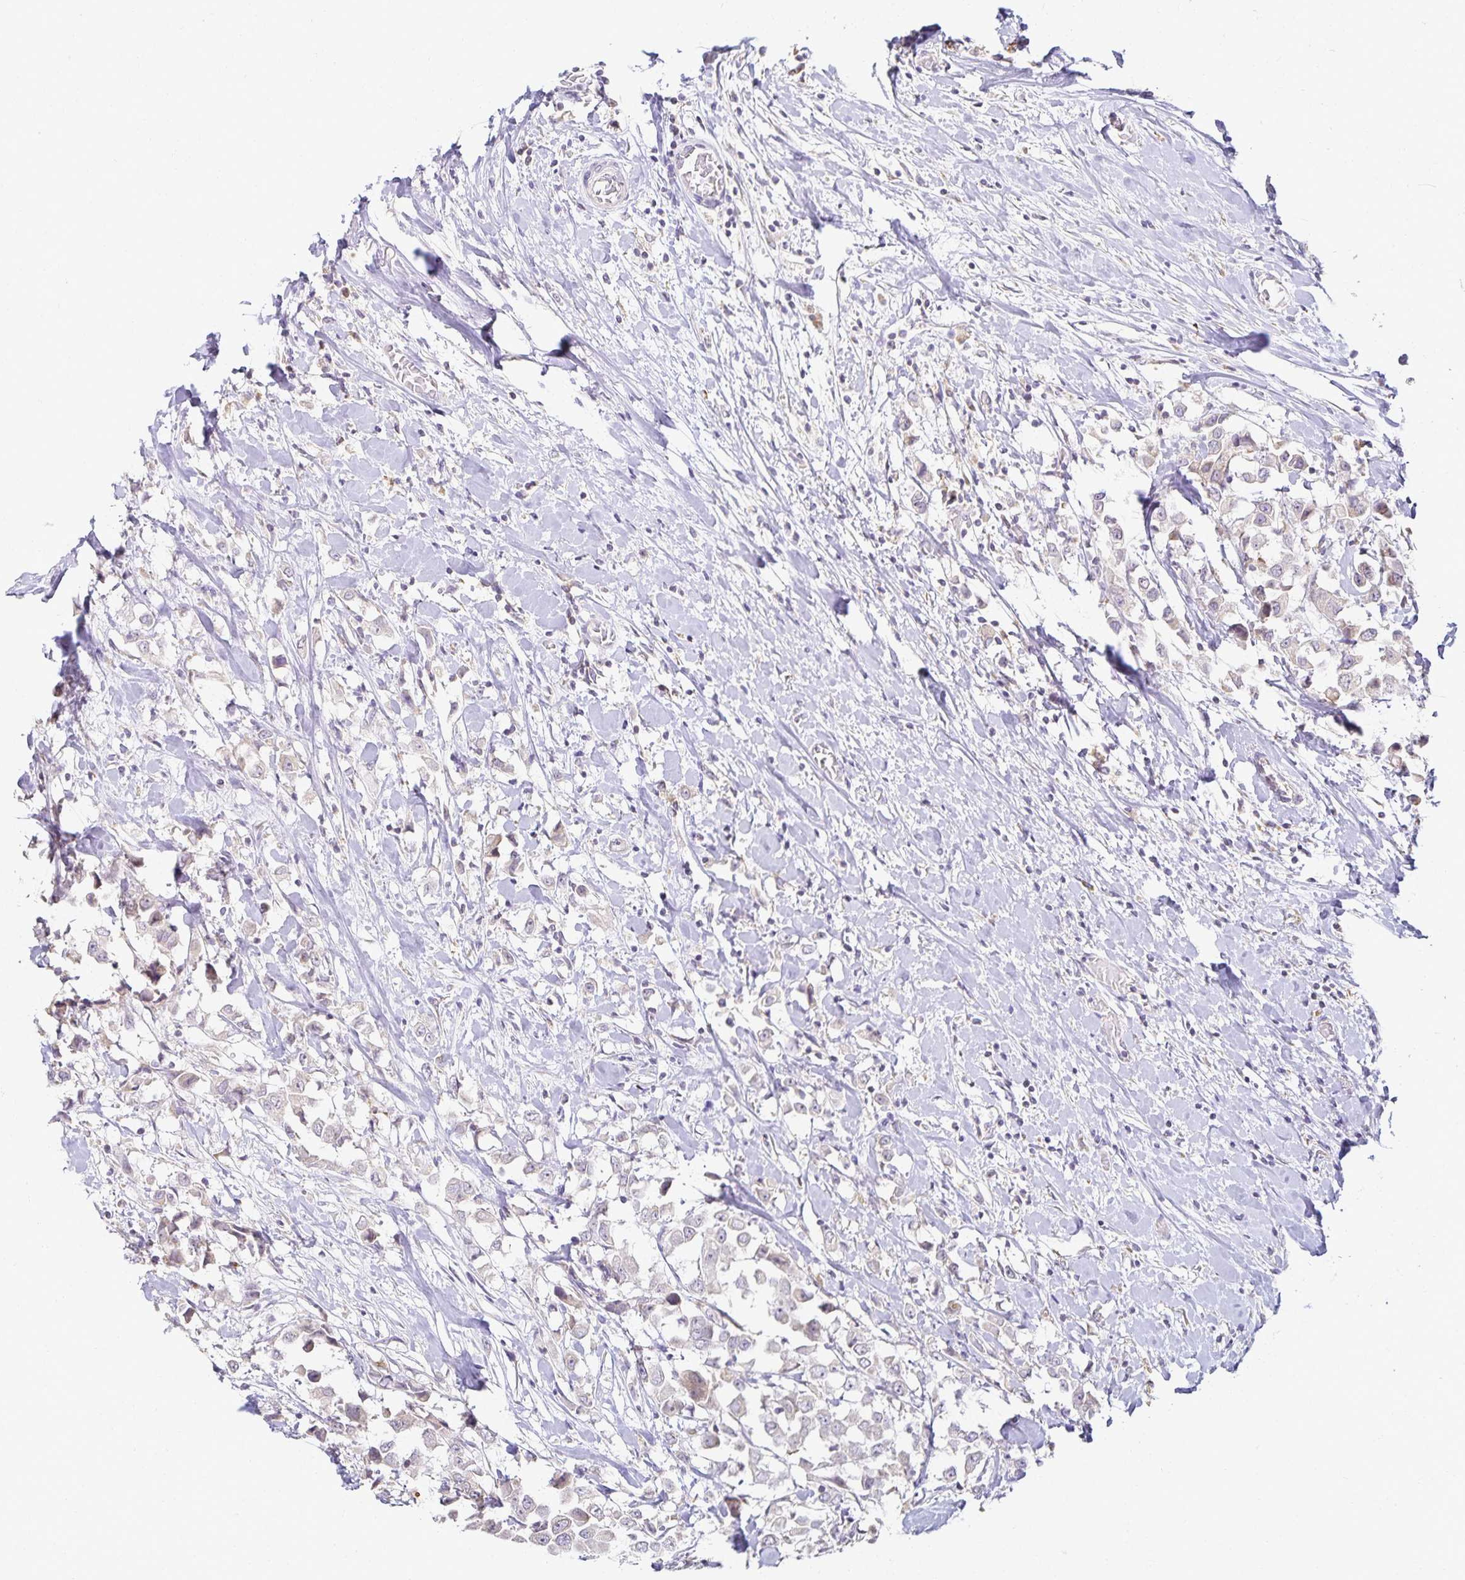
{"staining": {"intensity": "negative", "quantity": "none", "location": "none"}, "tissue": "breast cancer", "cell_type": "Tumor cells", "image_type": "cancer", "snomed": [{"axis": "morphology", "description": "Duct carcinoma"}, {"axis": "topography", "description": "Breast"}], "caption": "This is an immunohistochemistry (IHC) image of human breast cancer (intraductal carcinoma). There is no staining in tumor cells.", "gene": "GP2", "patient": {"sex": "female", "age": 61}}